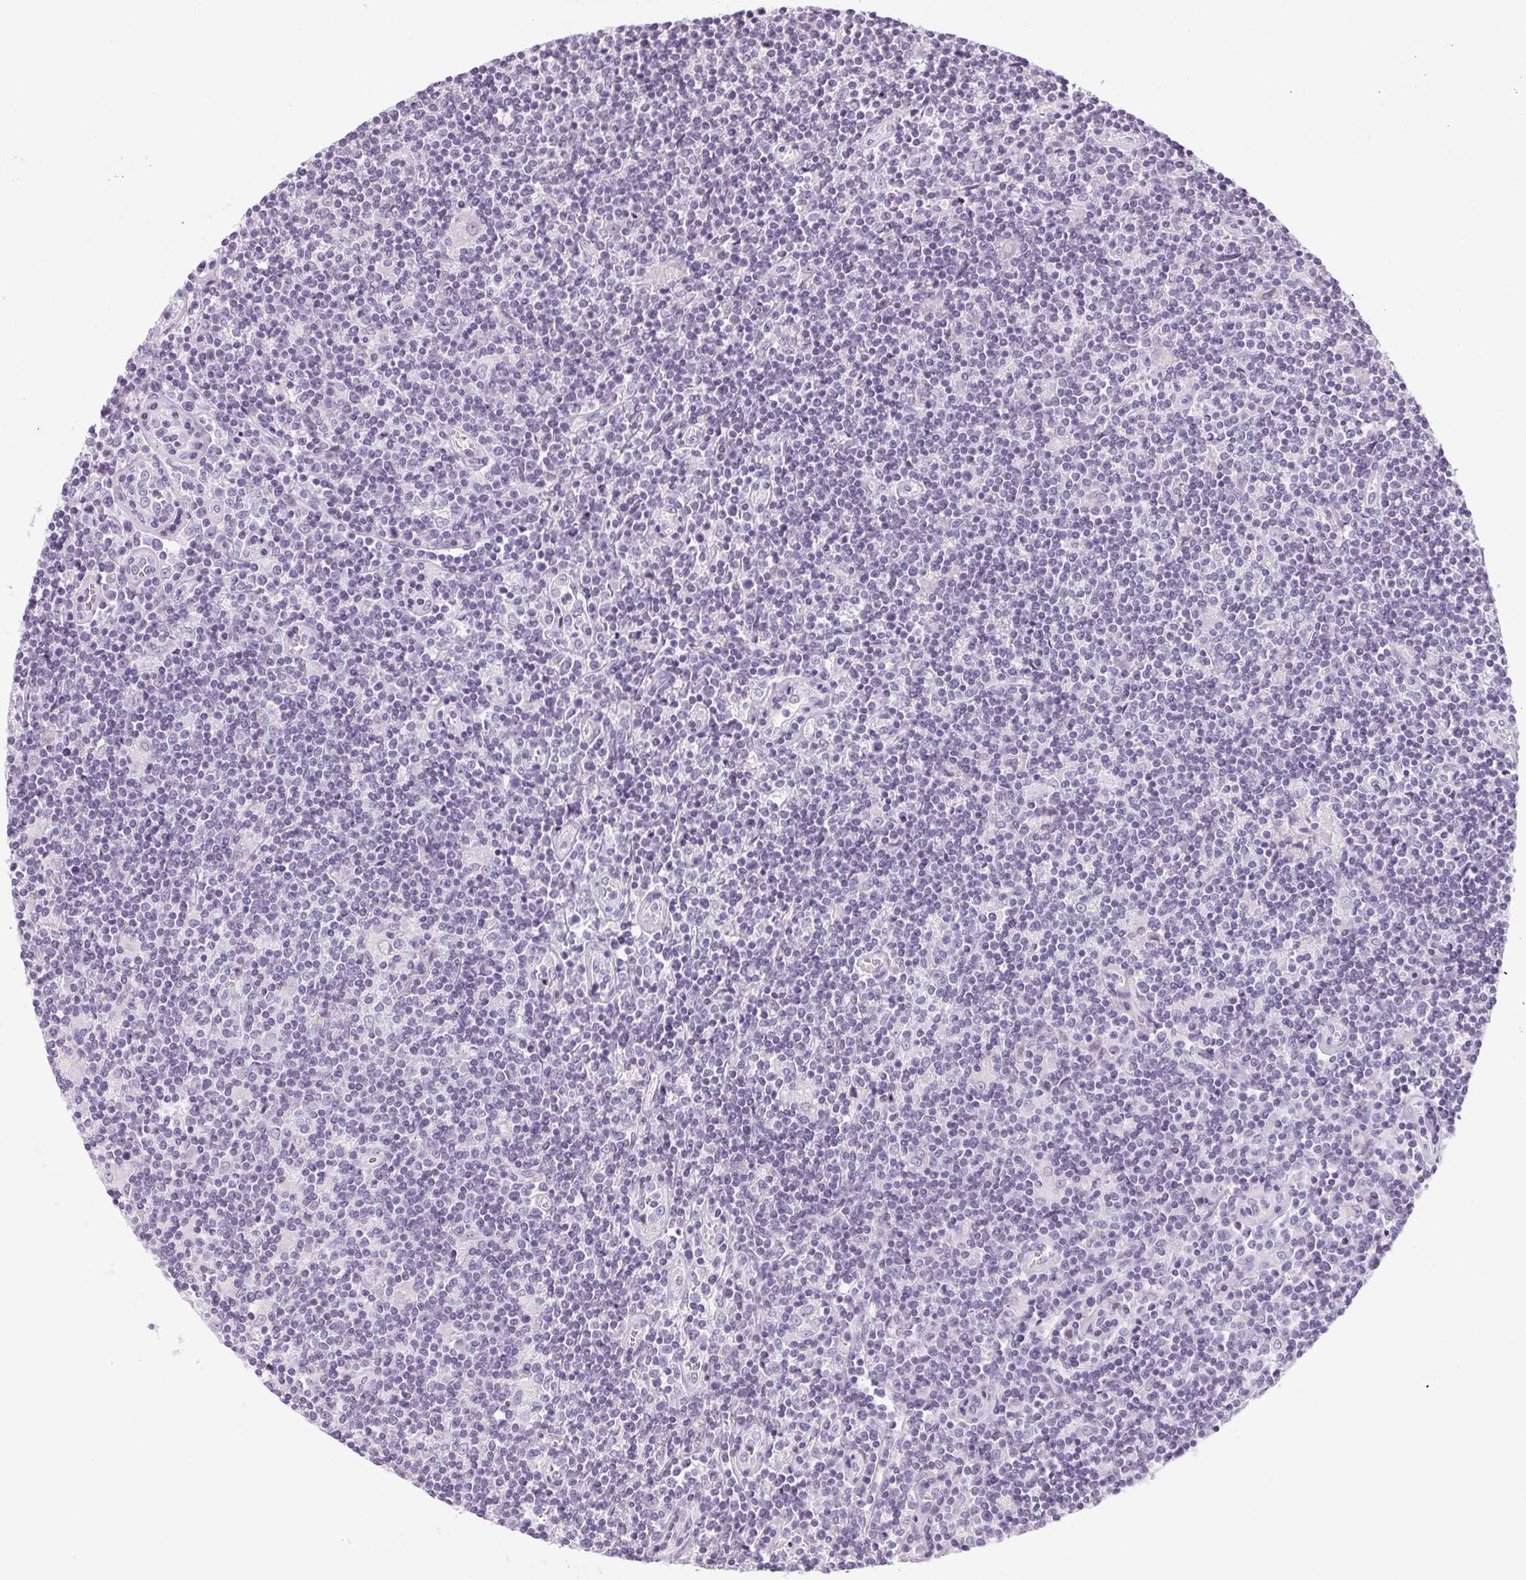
{"staining": {"intensity": "negative", "quantity": "none", "location": "none"}, "tissue": "lymphoma", "cell_type": "Tumor cells", "image_type": "cancer", "snomed": [{"axis": "morphology", "description": "Hodgkin's disease, NOS"}, {"axis": "topography", "description": "Lymph node"}], "caption": "There is no significant positivity in tumor cells of lymphoma.", "gene": "POMC", "patient": {"sex": "male", "age": 40}}